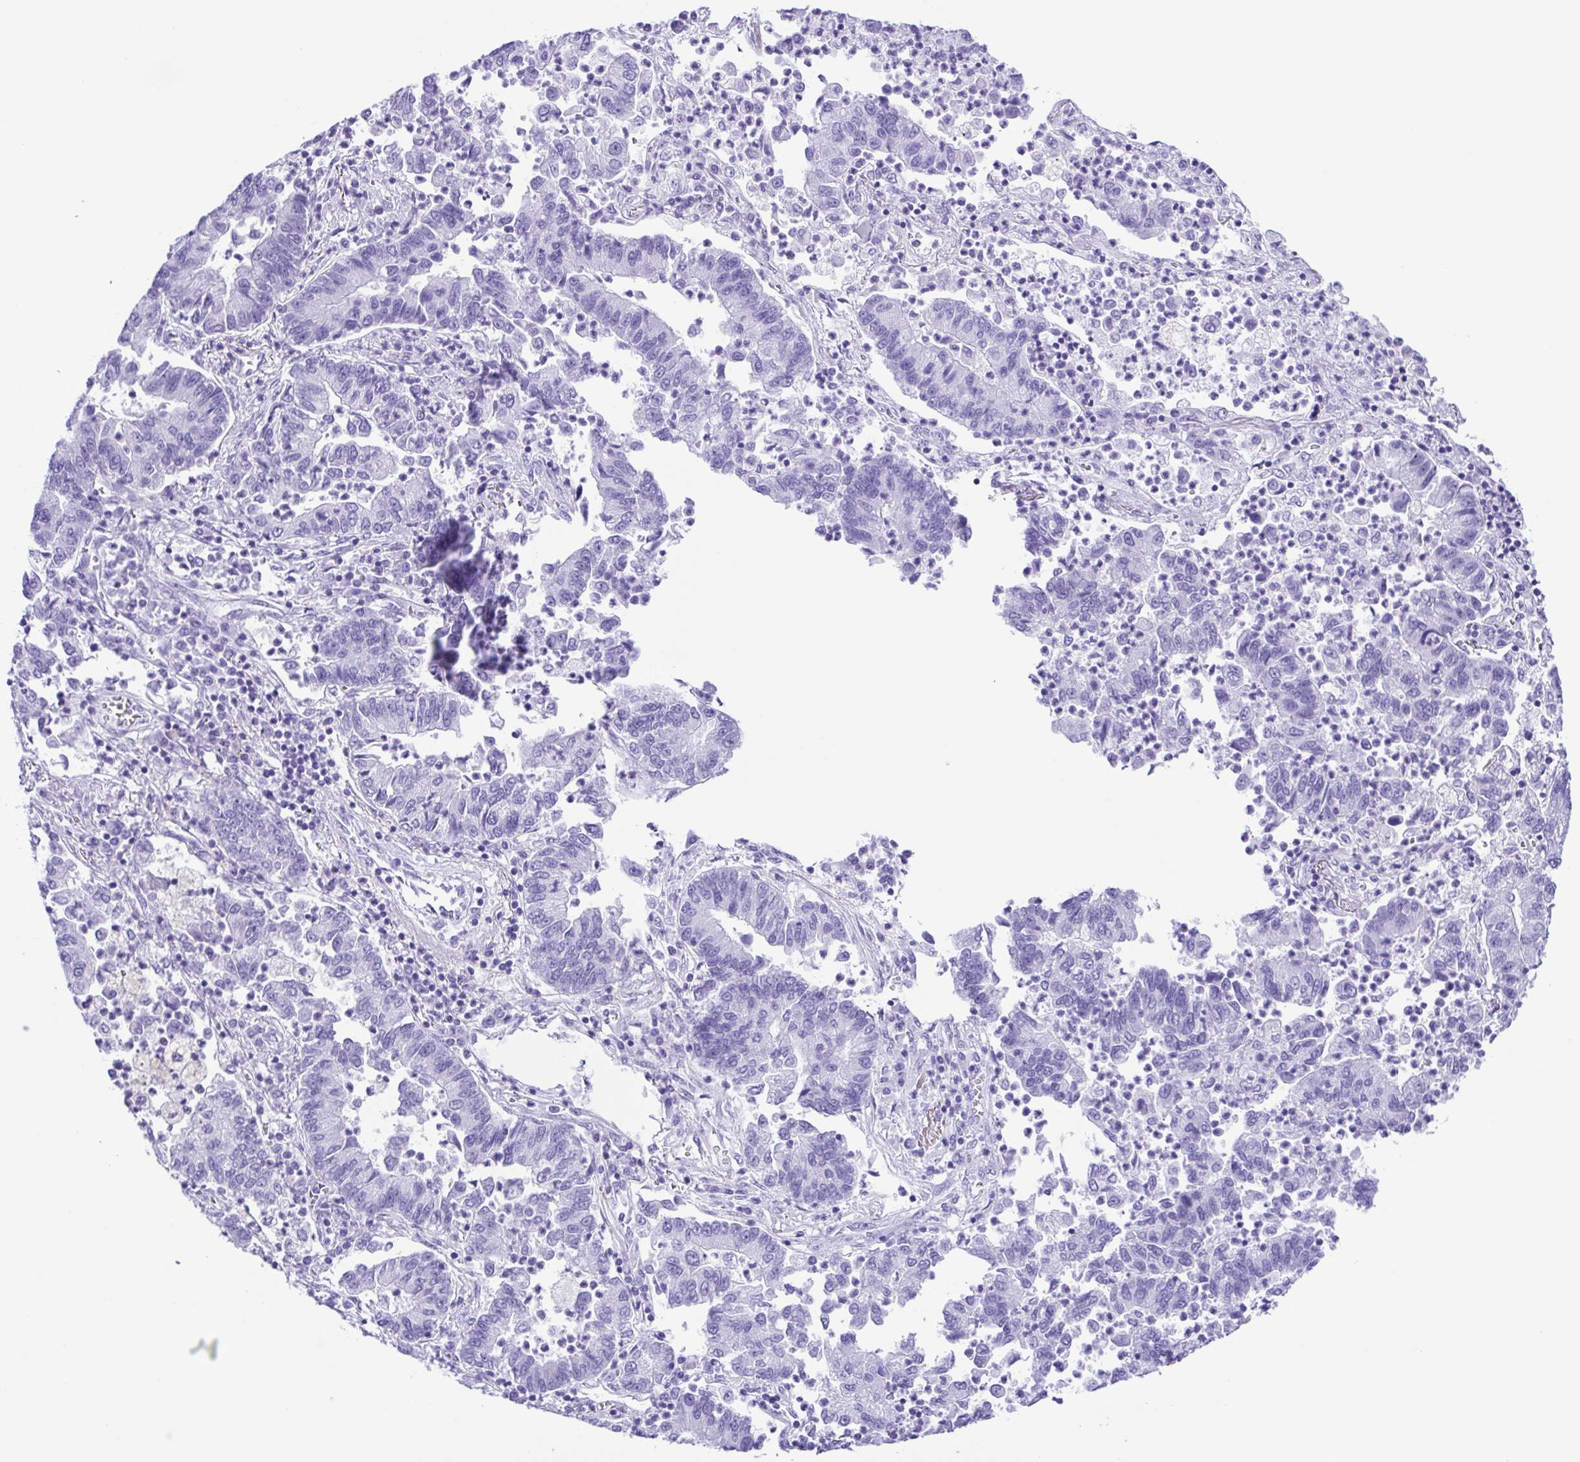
{"staining": {"intensity": "negative", "quantity": "none", "location": "none"}, "tissue": "lung cancer", "cell_type": "Tumor cells", "image_type": "cancer", "snomed": [{"axis": "morphology", "description": "Adenocarcinoma, NOS"}, {"axis": "topography", "description": "Lung"}], "caption": "Lung adenocarcinoma was stained to show a protein in brown. There is no significant positivity in tumor cells.", "gene": "ERP27", "patient": {"sex": "female", "age": 57}}